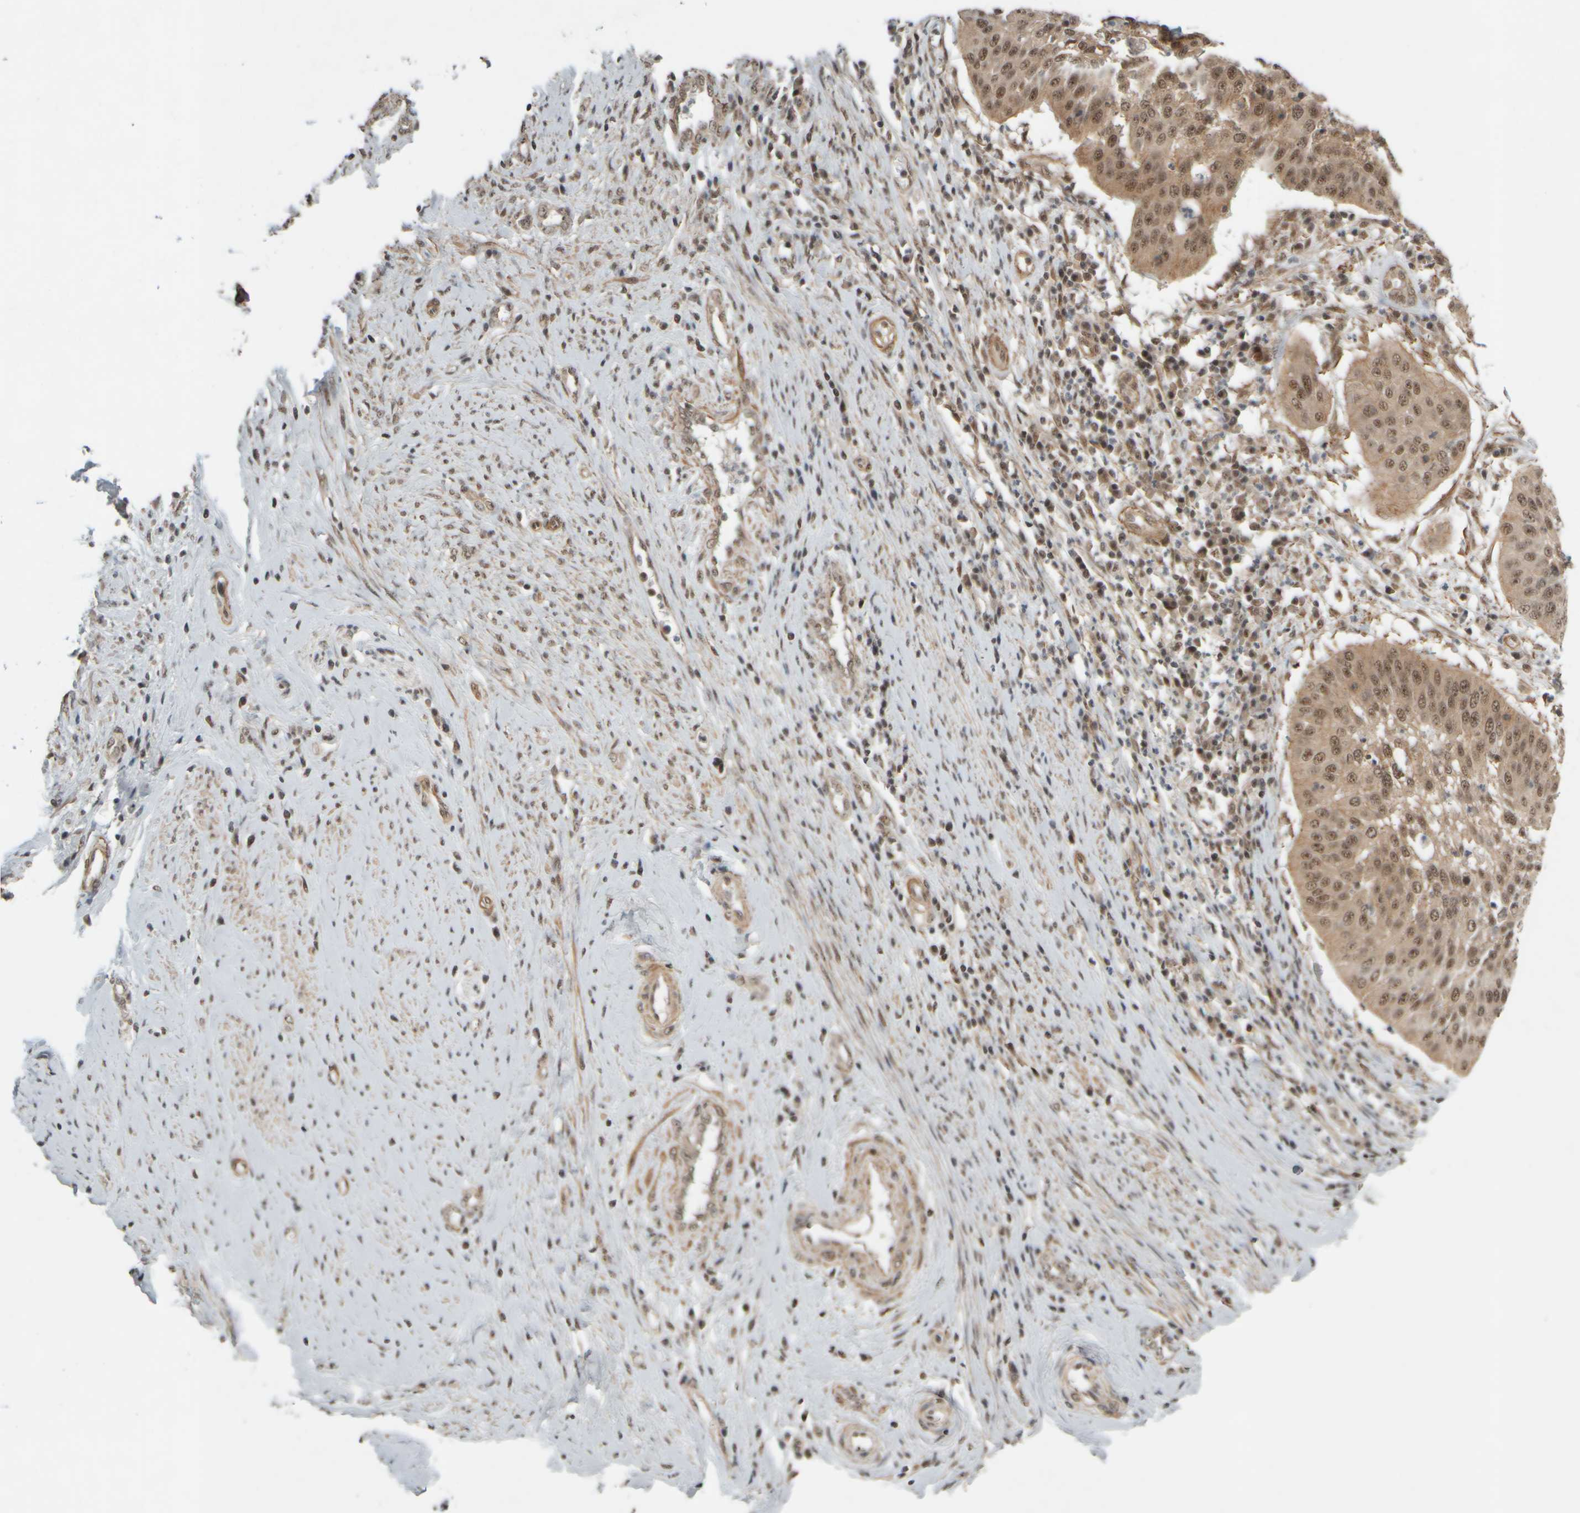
{"staining": {"intensity": "weak", "quantity": ">75%", "location": "cytoplasmic/membranous,nuclear"}, "tissue": "cervical cancer", "cell_type": "Tumor cells", "image_type": "cancer", "snomed": [{"axis": "morphology", "description": "Normal tissue, NOS"}, {"axis": "morphology", "description": "Squamous cell carcinoma, NOS"}, {"axis": "topography", "description": "Cervix"}], "caption": "IHC staining of squamous cell carcinoma (cervical), which demonstrates low levels of weak cytoplasmic/membranous and nuclear positivity in about >75% of tumor cells indicating weak cytoplasmic/membranous and nuclear protein expression. The staining was performed using DAB (3,3'-diaminobenzidine) (brown) for protein detection and nuclei were counterstained in hematoxylin (blue).", "gene": "SYNRG", "patient": {"sex": "female", "age": 39}}